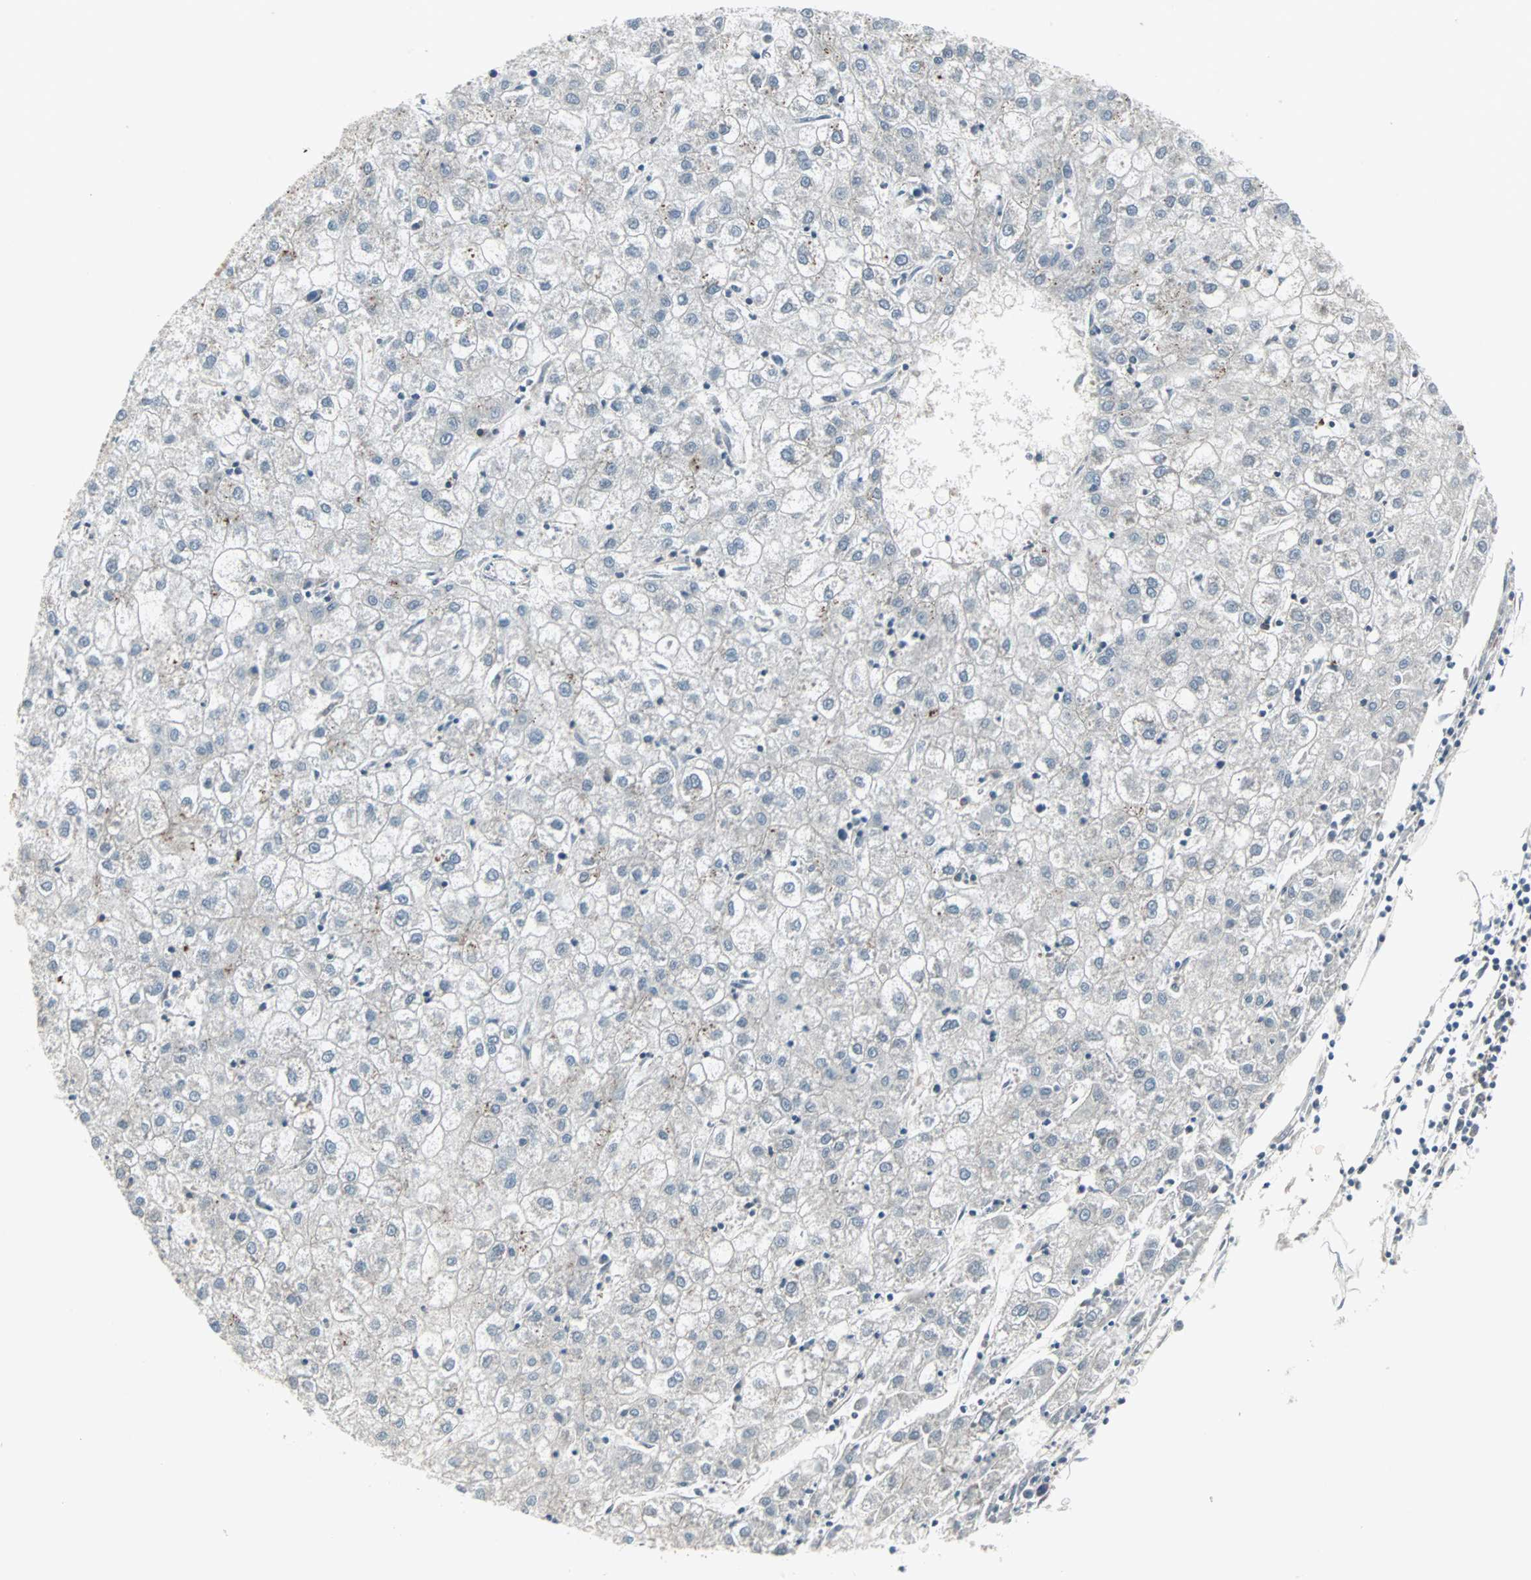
{"staining": {"intensity": "negative", "quantity": "none", "location": "none"}, "tissue": "liver cancer", "cell_type": "Tumor cells", "image_type": "cancer", "snomed": [{"axis": "morphology", "description": "Carcinoma, Hepatocellular, NOS"}, {"axis": "topography", "description": "Liver"}], "caption": "Hepatocellular carcinoma (liver) was stained to show a protein in brown. There is no significant expression in tumor cells.", "gene": "ZSCAN32", "patient": {"sex": "male", "age": 72}}